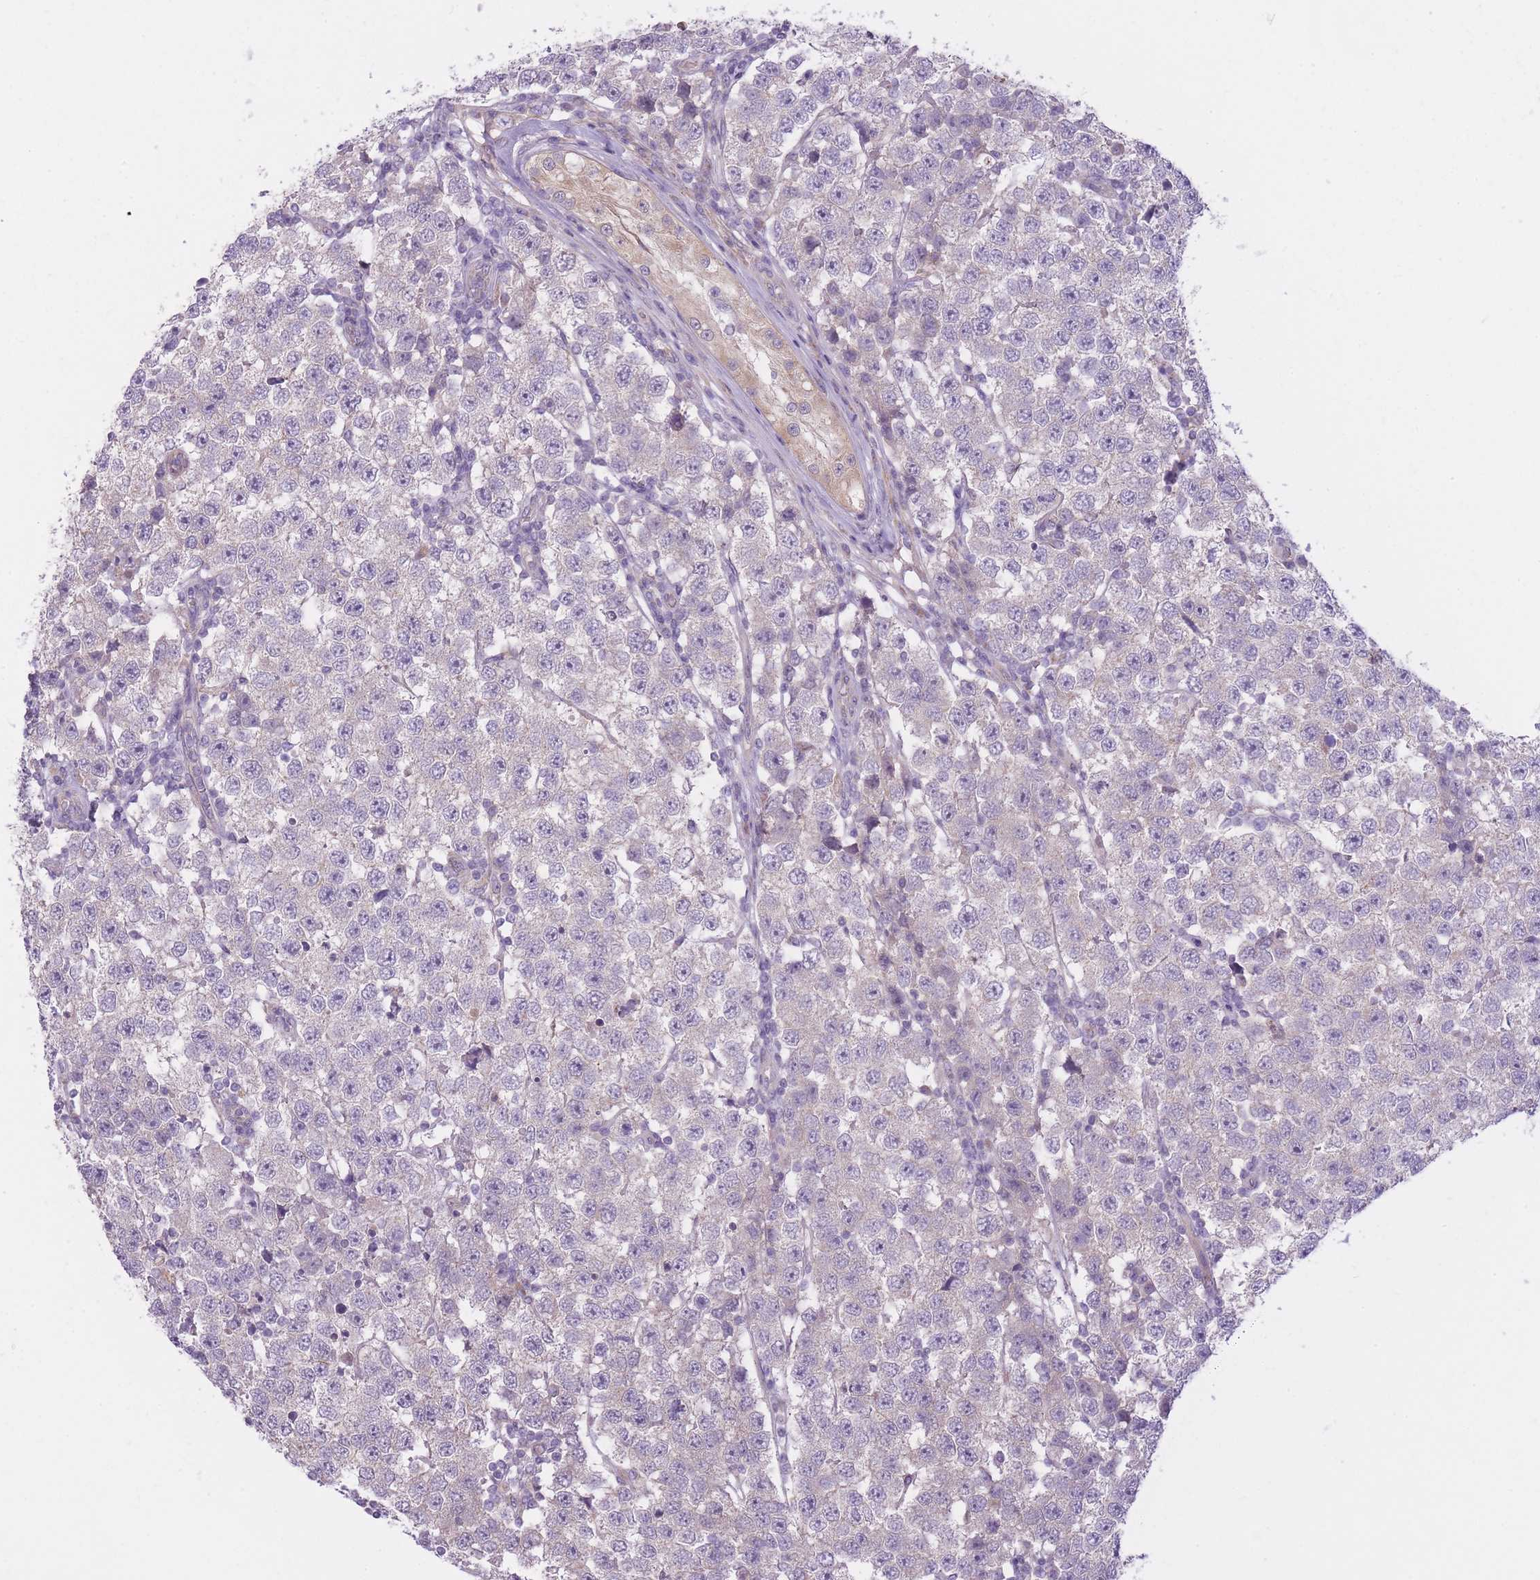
{"staining": {"intensity": "negative", "quantity": "none", "location": "none"}, "tissue": "testis cancer", "cell_type": "Tumor cells", "image_type": "cancer", "snomed": [{"axis": "morphology", "description": "Seminoma, NOS"}, {"axis": "topography", "description": "Testis"}], "caption": "There is no significant expression in tumor cells of testis seminoma.", "gene": "REV1", "patient": {"sex": "male", "age": 34}}